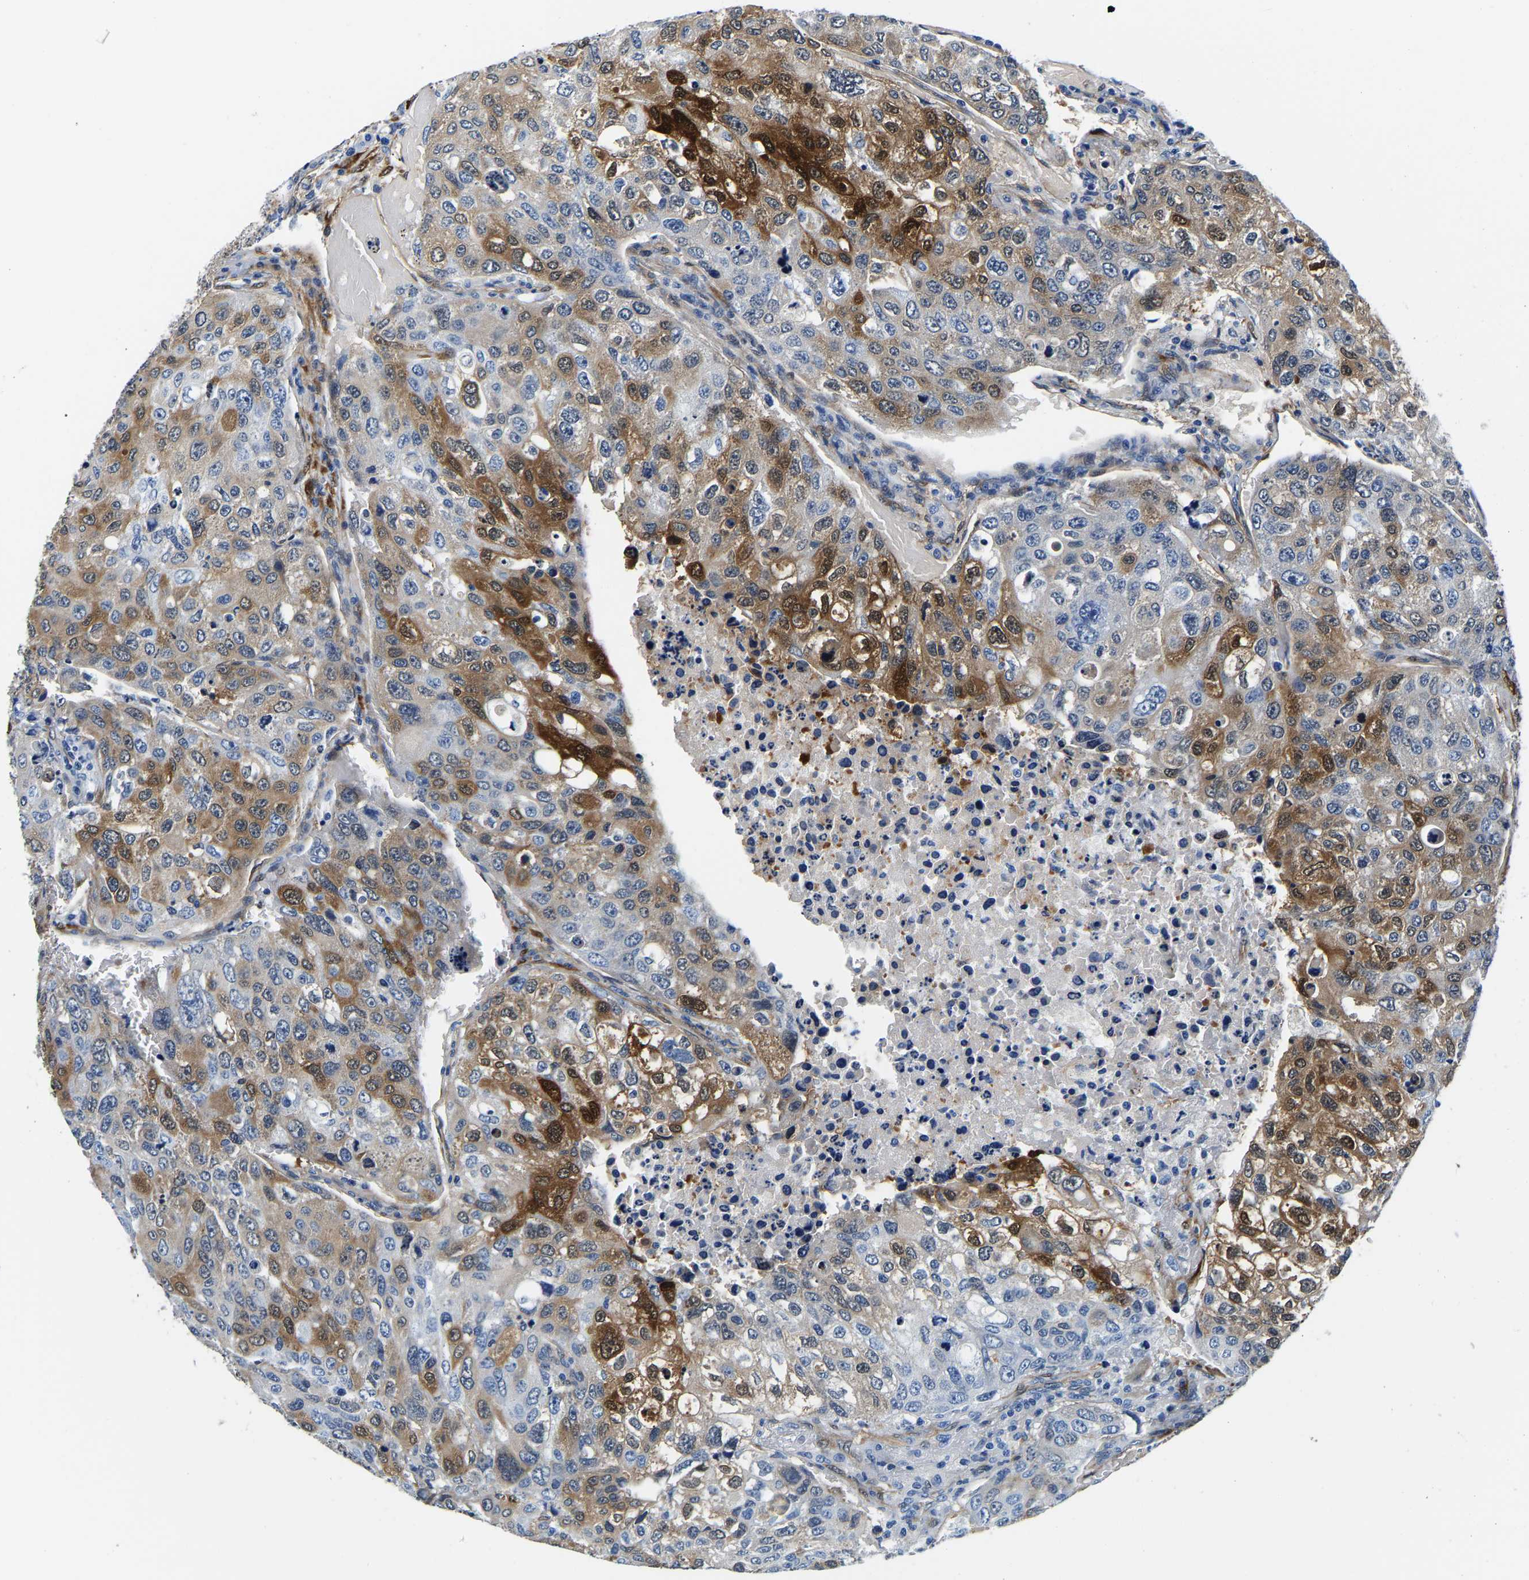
{"staining": {"intensity": "moderate", "quantity": "25%-75%", "location": "cytoplasmic/membranous,nuclear"}, "tissue": "urothelial cancer", "cell_type": "Tumor cells", "image_type": "cancer", "snomed": [{"axis": "morphology", "description": "Urothelial carcinoma, High grade"}, {"axis": "topography", "description": "Lymph node"}, {"axis": "topography", "description": "Urinary bladder"}], "caption": "High-power microscopy captured an IHC histopathology image of urothelial cancer, revealing moderate cytoplasmic/membranous and nuclear staining in about 25%-75% of tumor cells.", "gene": "S100A13", "patient": {"sex": "male", "age": 51}}